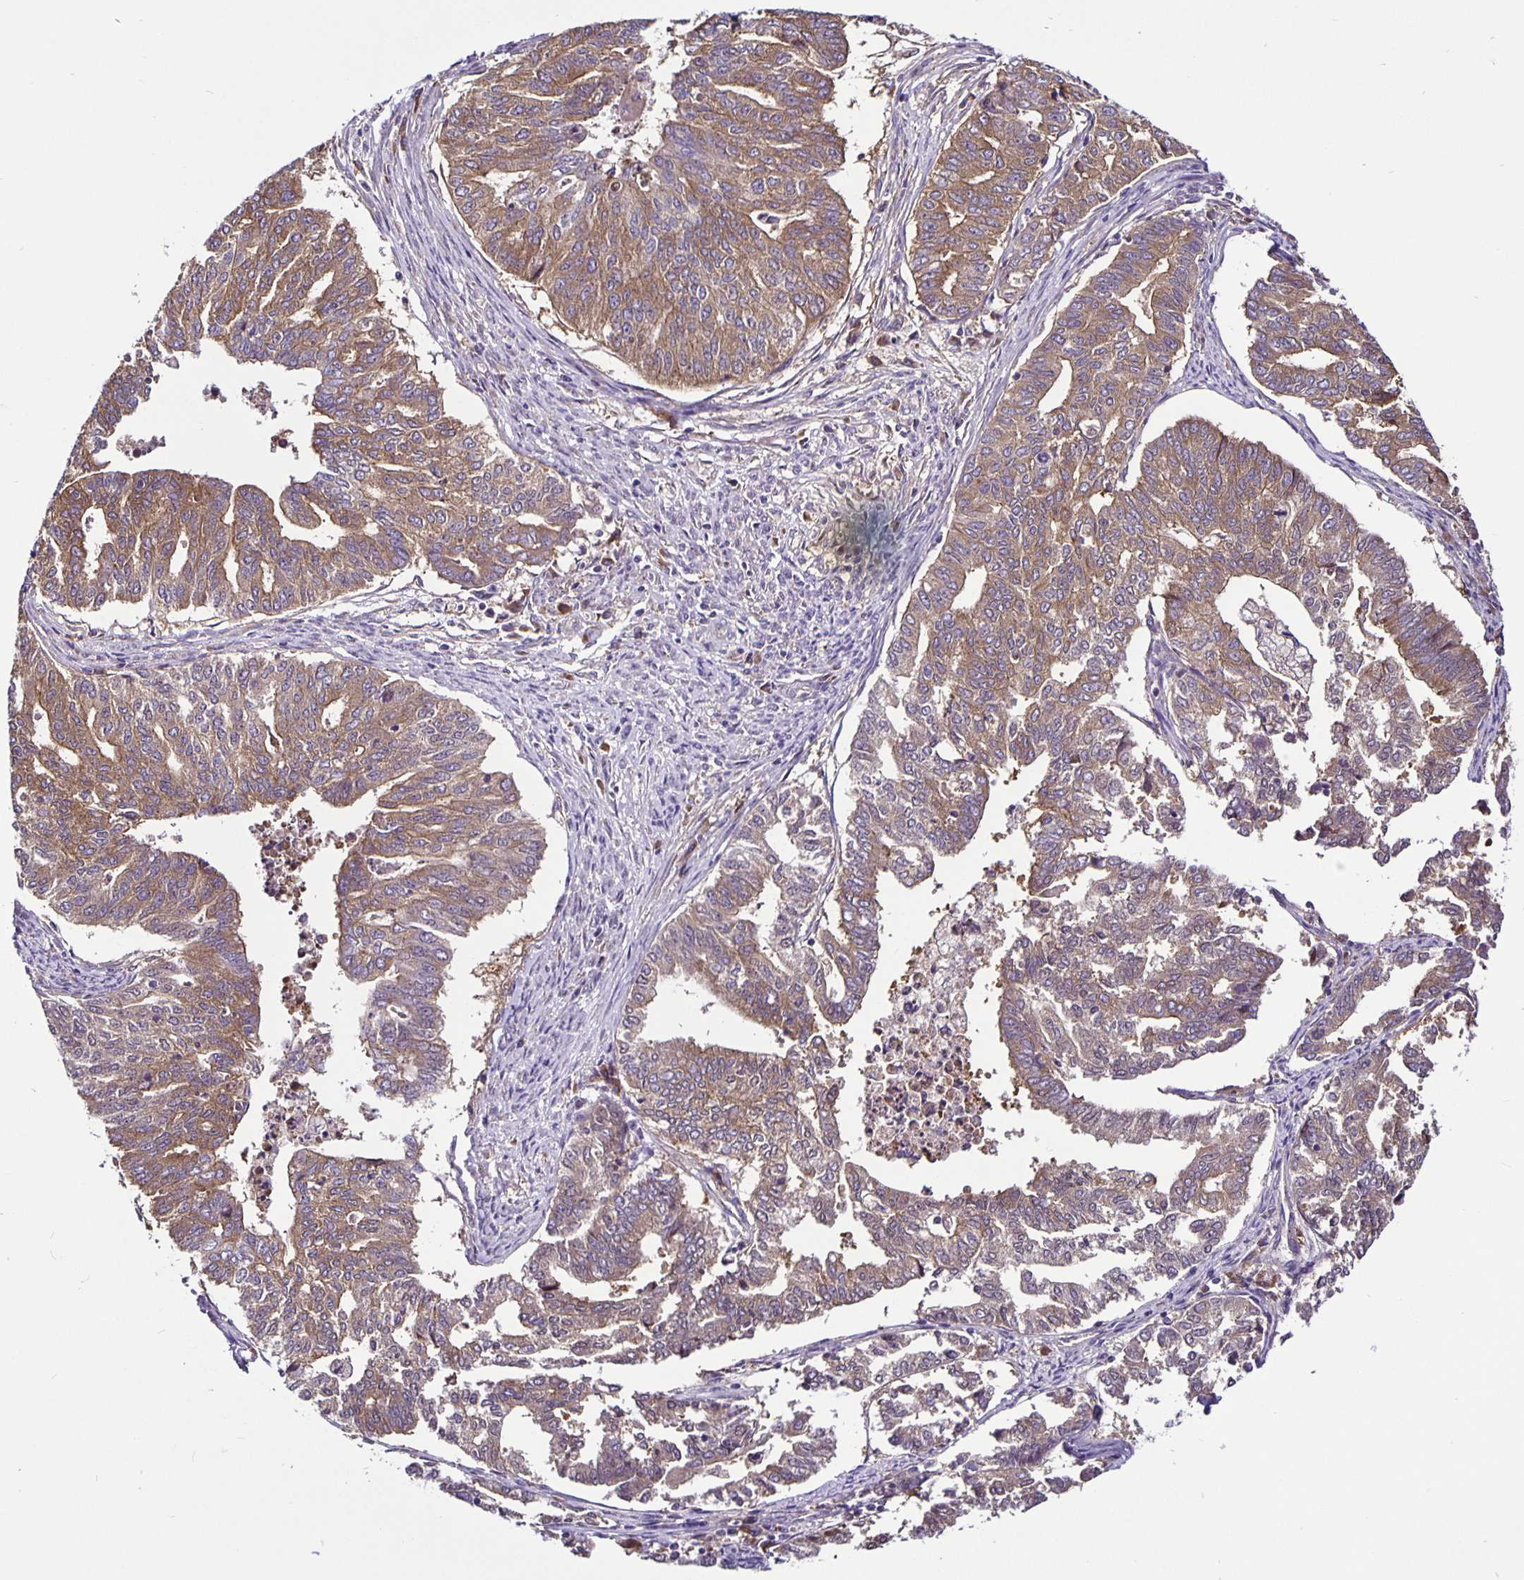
{"staining": {"intensity": "moderate", "quantity": ">75%", "location": "cytoplasmic/membranous"}, "tissue": "endometrial cancer", "cell_type": "Tumor cells", "image_type": "cancer", "snomed": [{"axis": "morphology", "description": "Adenocarcinoma, NOS"}, {"axis": "topography", "description": "Endometrium"}], "caption": "IHC (DAB (3,3'-diaminobenzidine)) staining of human endometrial cancer exhibits moderate cytoplasmic/membranous protein staining in about >75% of tumor cells. The staining was performed using DAB, with brown indicating positive protein expression. Nuclei are stained blue with hematoxylin.", "gene": "SNX5", "patient": {"sex": "female", "age": 79}}